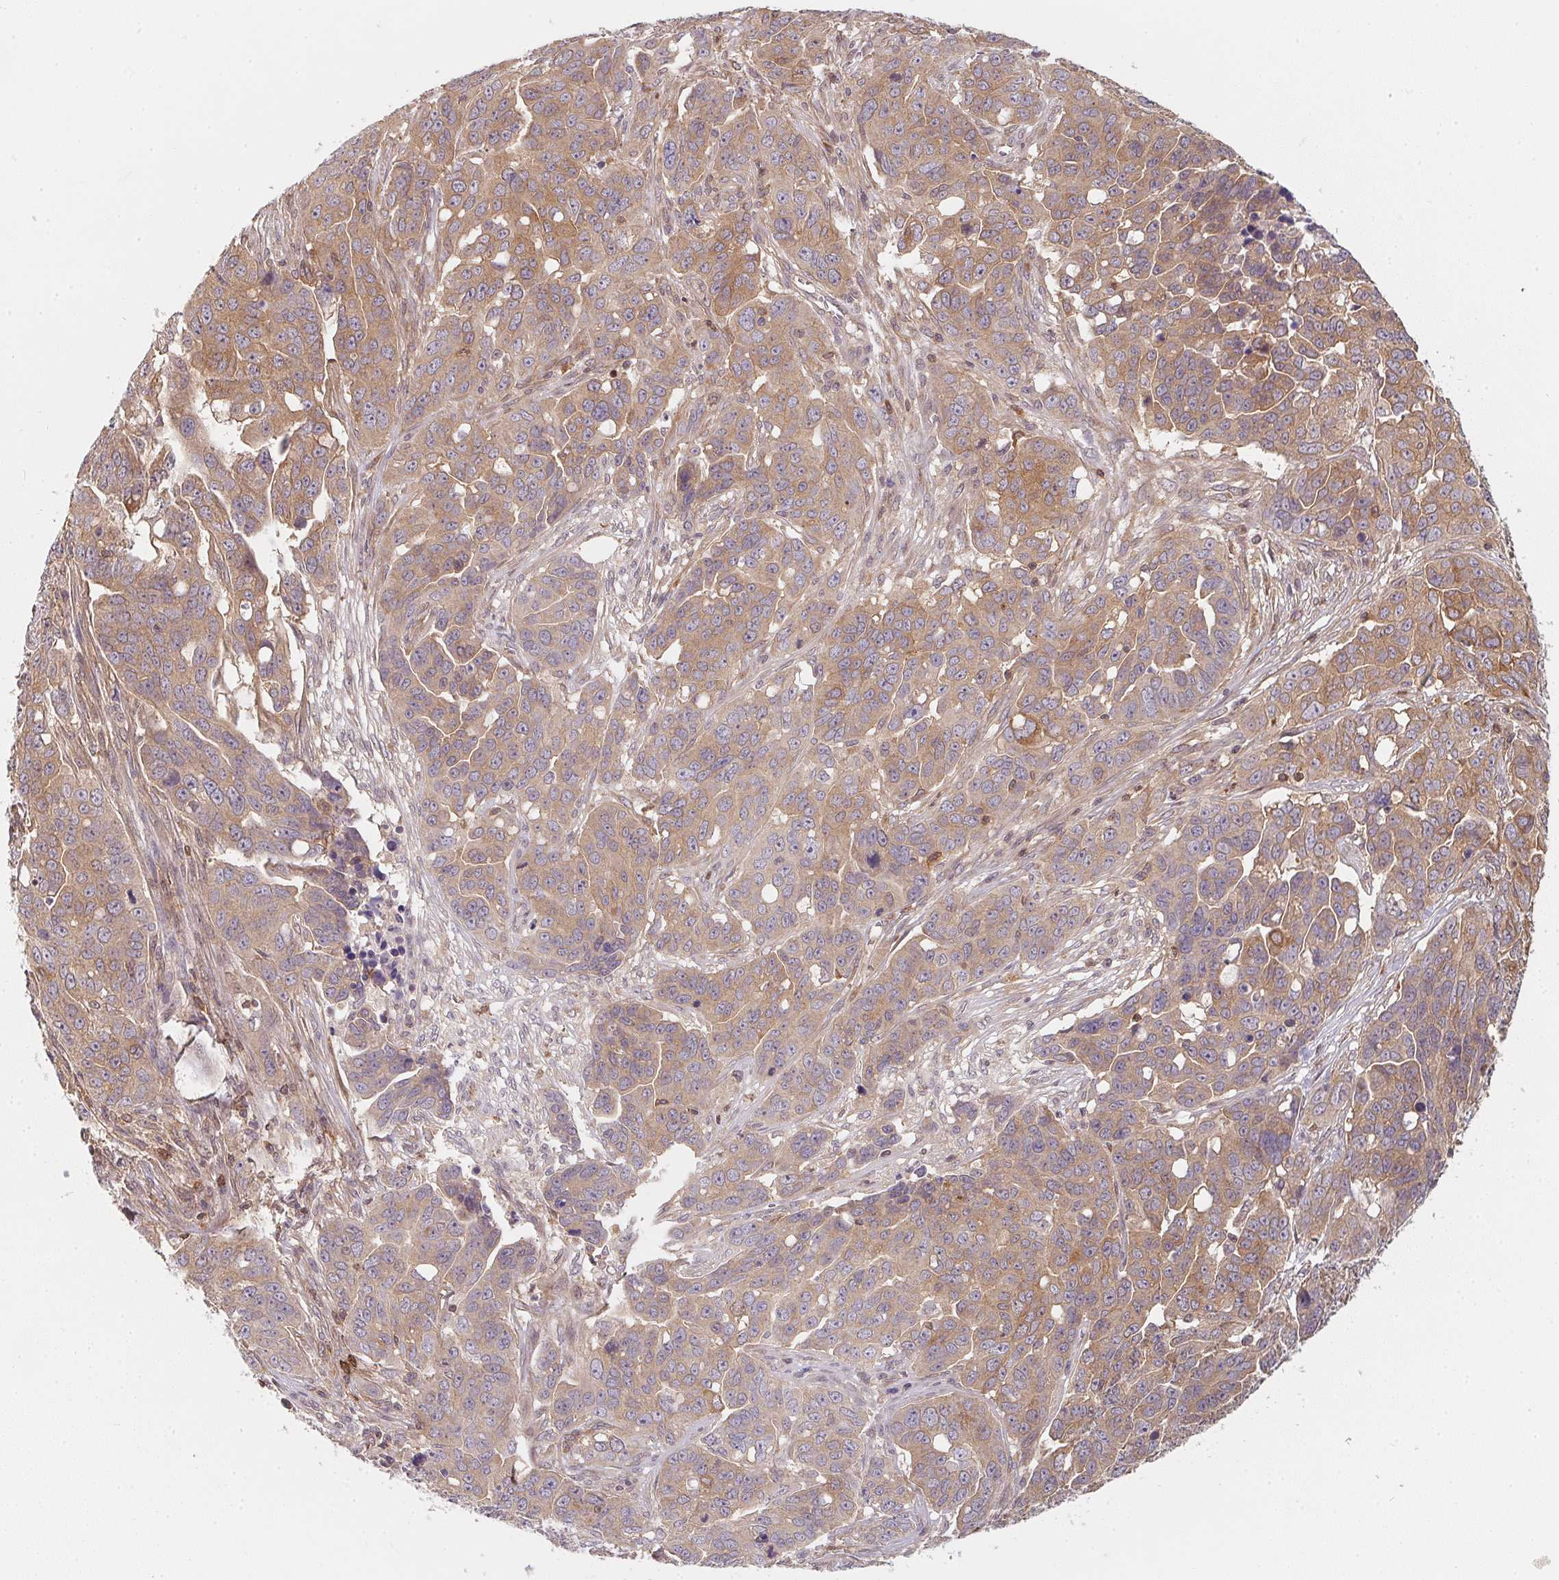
{"staining": {"intensity": "weak", "quantity": ">75%", "location": "cytoplasmic/membranous"}, "tissue": "ovarian cancer", "cell_type": "Tumor cells", "image_type": "cancer", "snomed": [{"axis": "morphology", "description": "Carcinoma, endometroid"}, {"axis": "topography", "description": "Ovary"}], "caption": "A low amount of weak cytoplasmic/membranous expression is appreciated in approximately >75% of tumor cells in ovarian endometroid carcinoma tissue.", "gene": "ANKRD13A", "patient": {"sex": "female", "age": 78}}